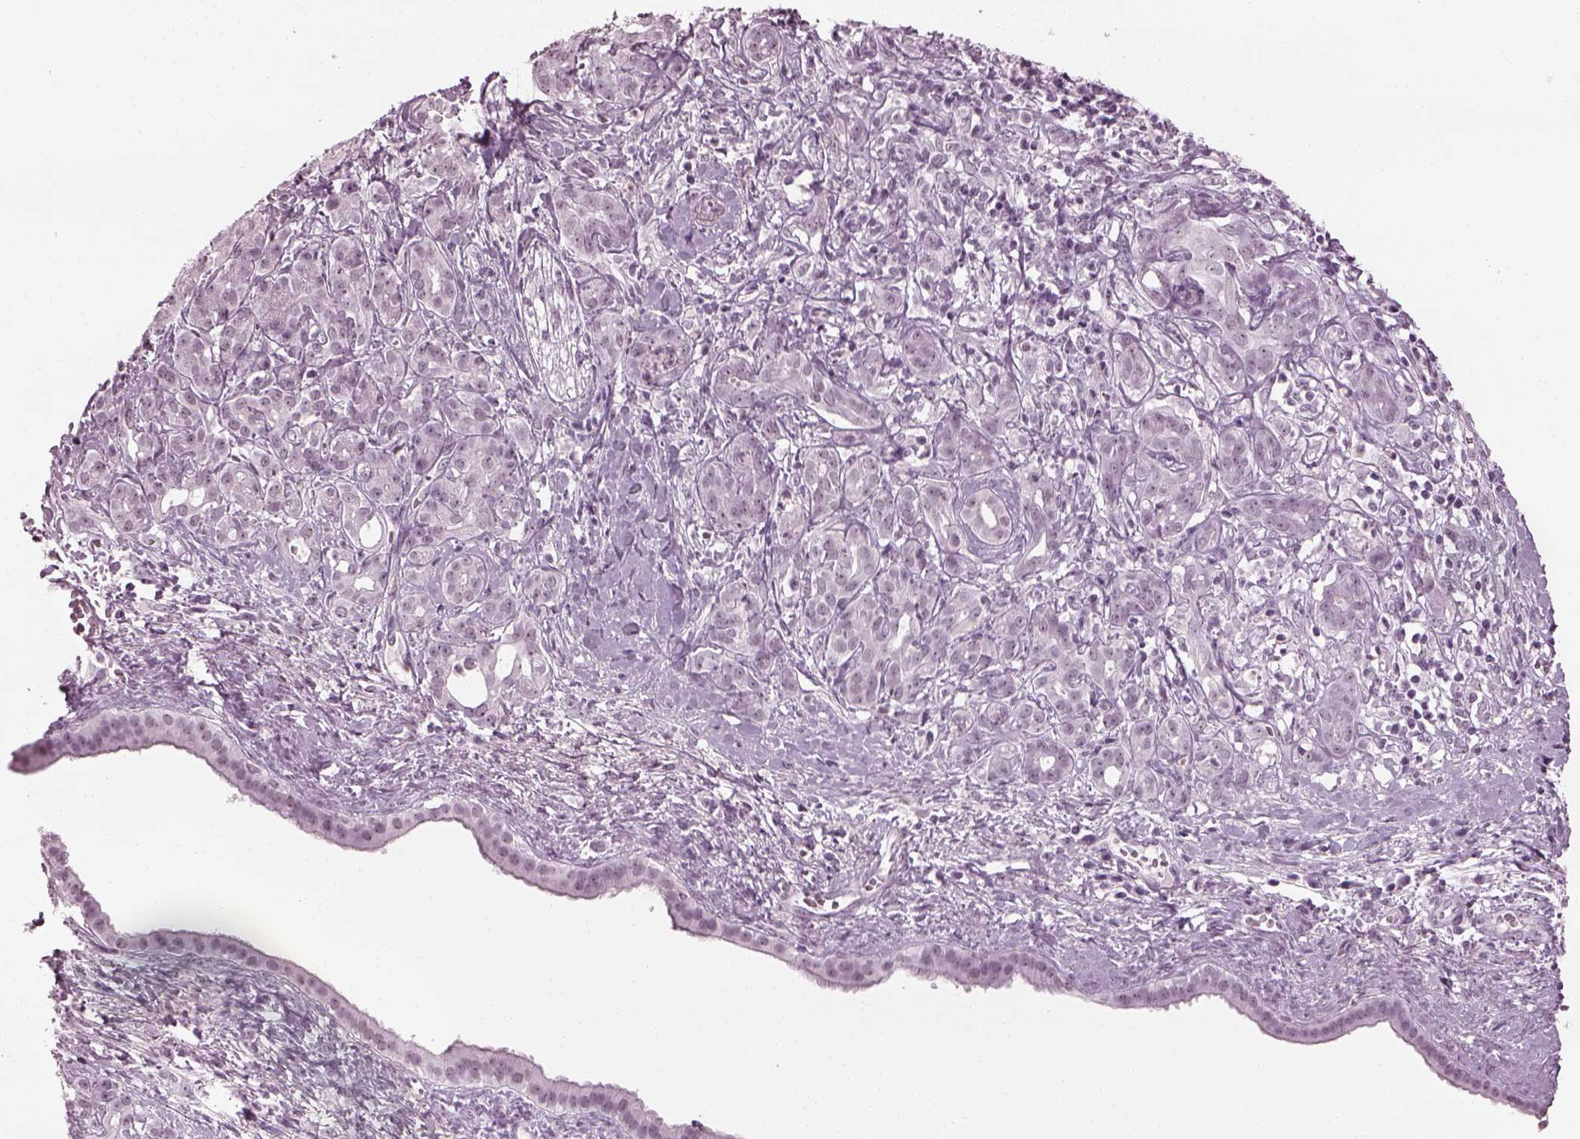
{"staining": {"intensity": "weak", "quantity": "<25%", "location": "nuclear"}, "tissue": "pancreatic cancer", "cell_type": "Tumor cells", "image_type": "cancer", "snomed": [{"axis": "morphology", "description": "Adenocarcinoma, NOS"}, {"axis": "topography", "description": "Pancreas"}], "caption": "Immunohistochemistry photomicrograph of neoplastic tissue: adenocarcinoma (pancreatic) stained with DAB (3,3'-diaminobenzidine) exhibits no significant protein staining in tumor cells.", "gene": "ADGRG2", "patient": {"sex": "male", "age": 61}}